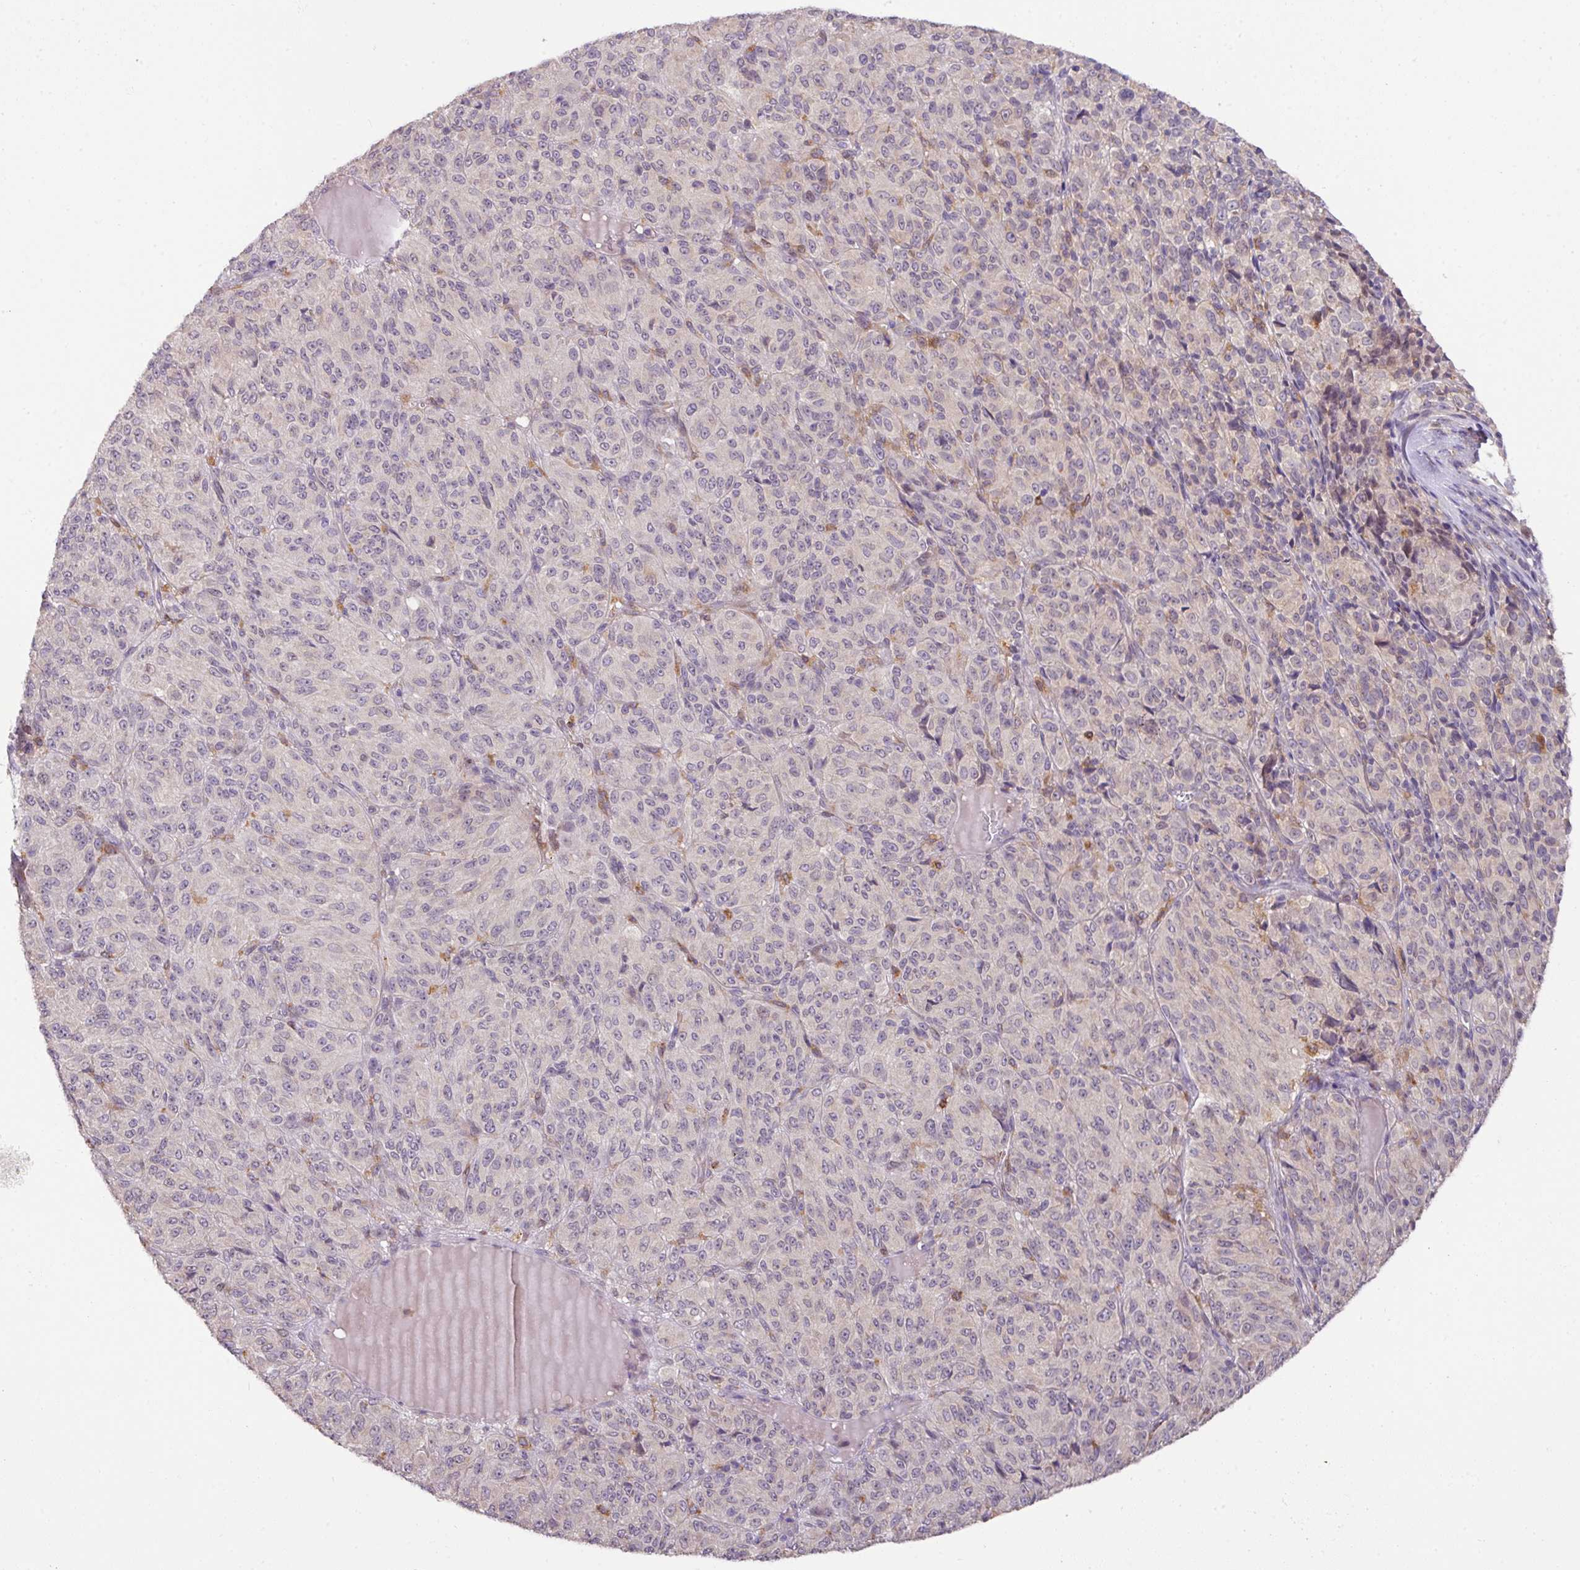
{"staining": {"intensity": "negative", "quantity": "none", "location": "none"}, "tissue": "melanoma", "cell_type": "Tumor cells", "image_type": "cancer", "snomed": [{"axis": "morphology", "description": "Malignant melanoma, Metastatic site"}, {"axis": "topography", "description": "Brain"}], "caption": "Human malignant melanoma (metastatic site) stained for a protein using immunohistochemistry shows no staining in tumor cells.", "gene": "GCNT7", "patient": {"sex": "female", "age": 56}}